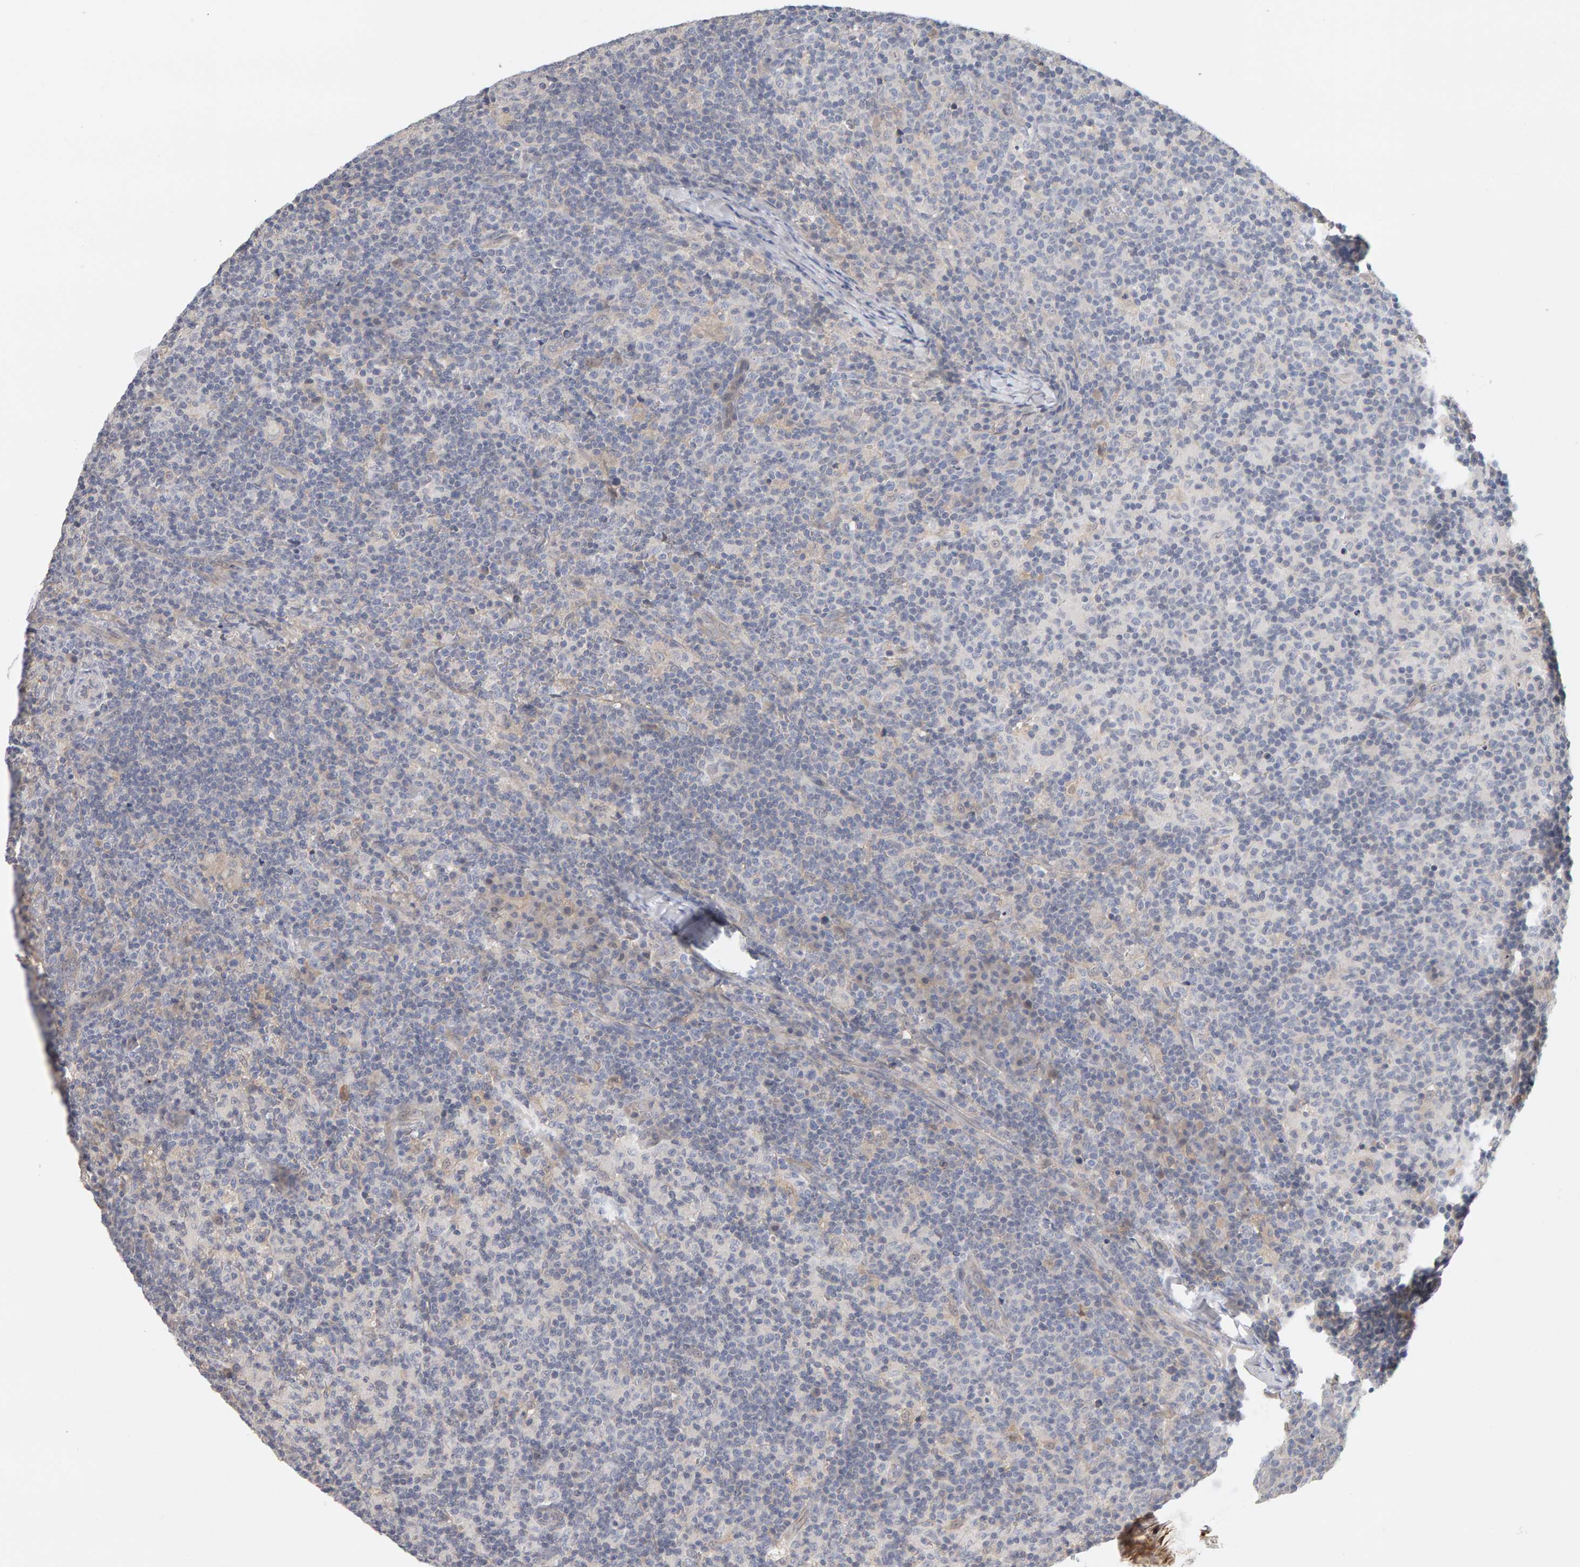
{"staining": {"intensity": "negative", "quantity": "none", "location": "none"}, "tissue": "lymph node", "cell_type": "Germinal center cells", "image_type": "normal", "snomed": [{"axis": "morphology", "description": "Normal tissue, NOS"}, {"axis": "morphology", "description": "Inflammation, NOS"}, {"axis": "topography", "description": "Lymph node"}], "caption": "High power microscopy histopathology image of an immunohistochemistry (IHC) image of benign lymph node, revealing no significant positivity in germinal center cells. (Brightfield microscopy of DAB (3,3'-diaminobenzidine) IHC at high magnification).", "gene": "GFUS", "patient": {"sex": "male", "age": 55}}